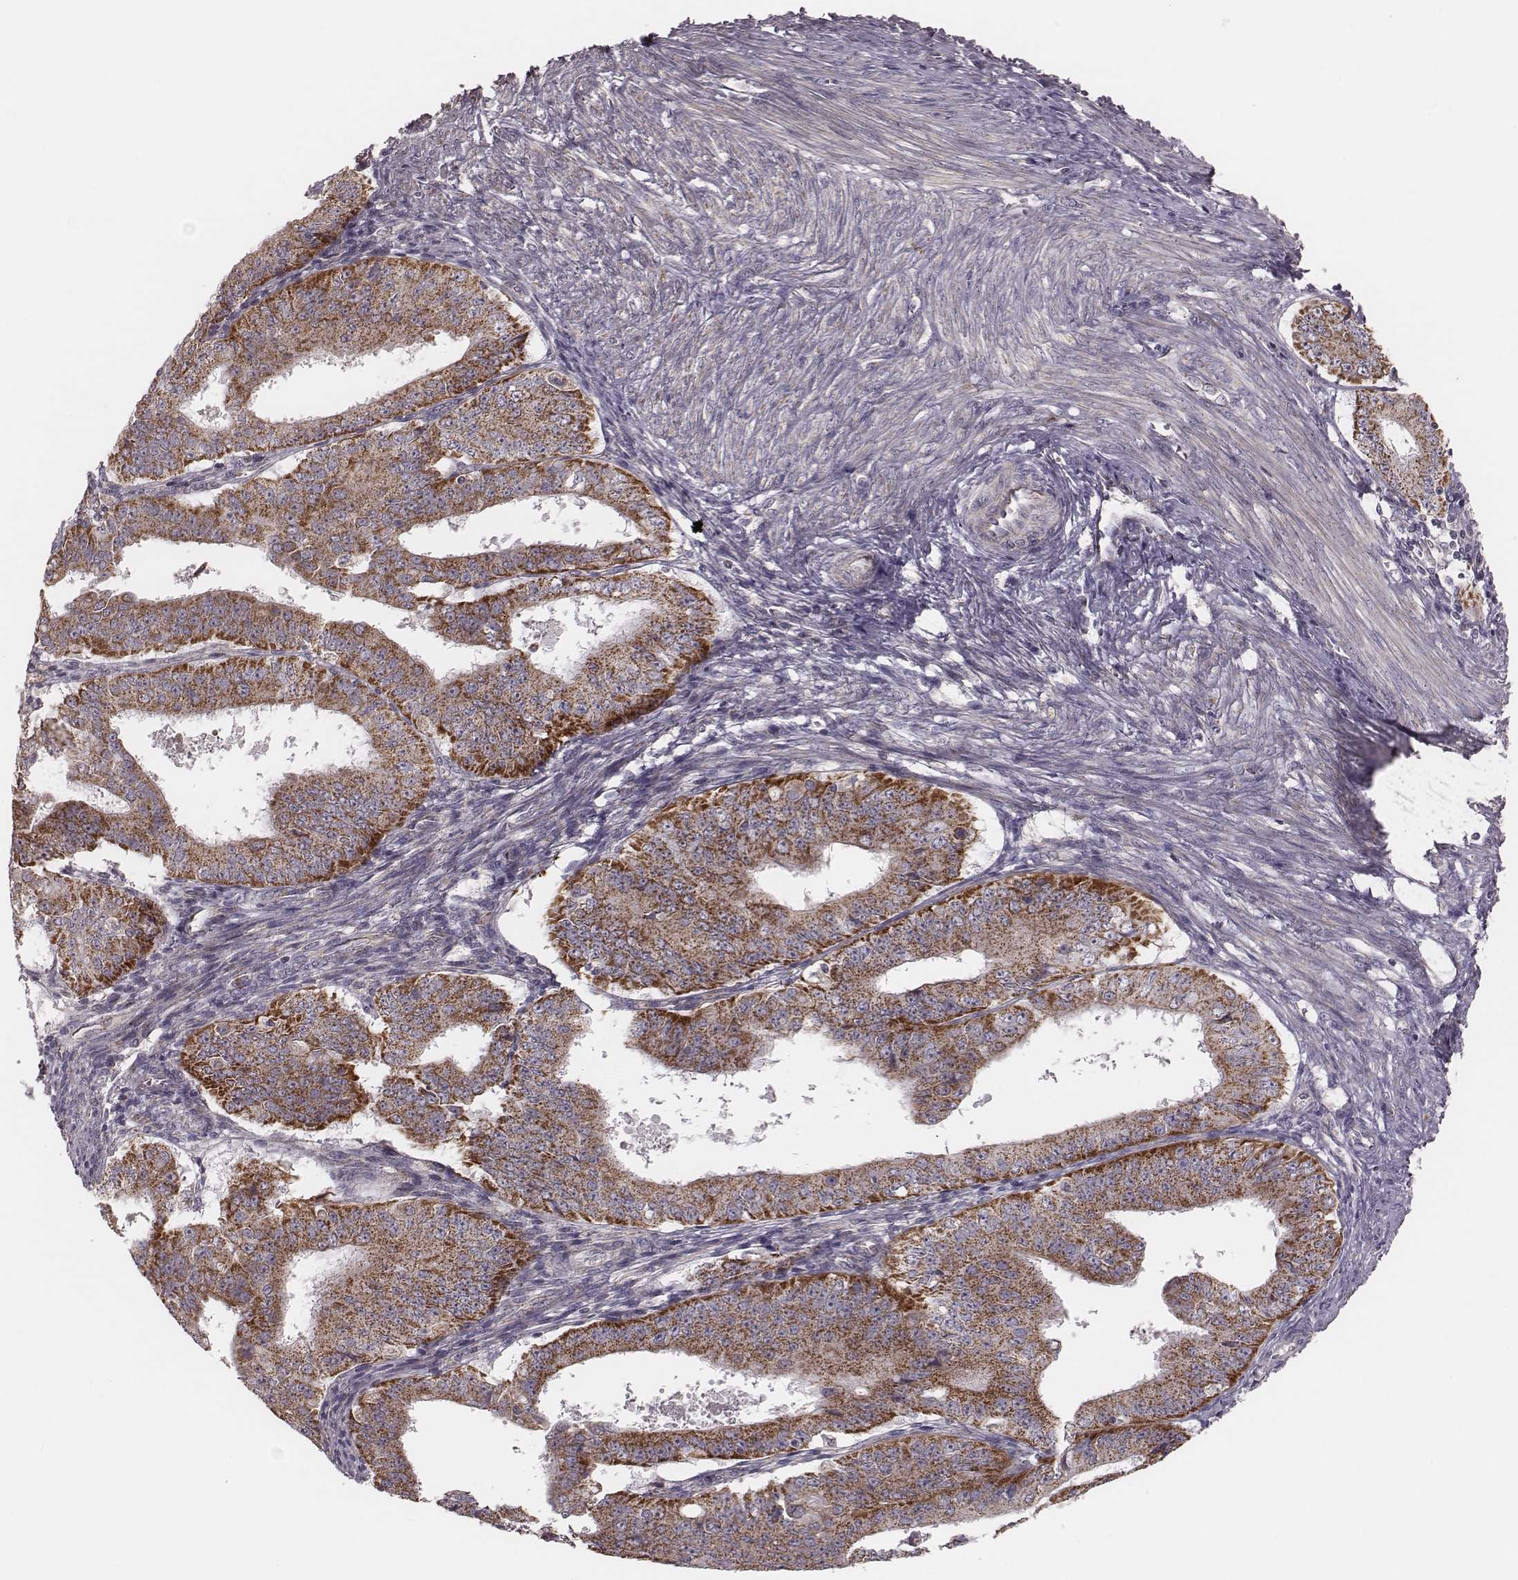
{"staining": {"intensity": "strong", "quantity": ">75%", "location": "cytoplasmic/membranous"}, "tissue": "ovarian cancer", "cell_type": "Tumor cells", "image_type": "cancer", "snomed": [{"axis": "morphology", "description": "Carcinoma, endometroid"}, {"axis": "topography", "description": "Ovary"}], "caption": "Ovarian cancer stained for a protein reveals strong cytoplasmic/membranous positivity in tumor cells. The protein of interest is stained brown, and the nuclei are stained in blue (DAB (3,3'-diaminobenzidine) IHC with brightfield microscopy, high magnification).", "gene": "MRPS27", "patient": {"sex": "female", "age": 42}}